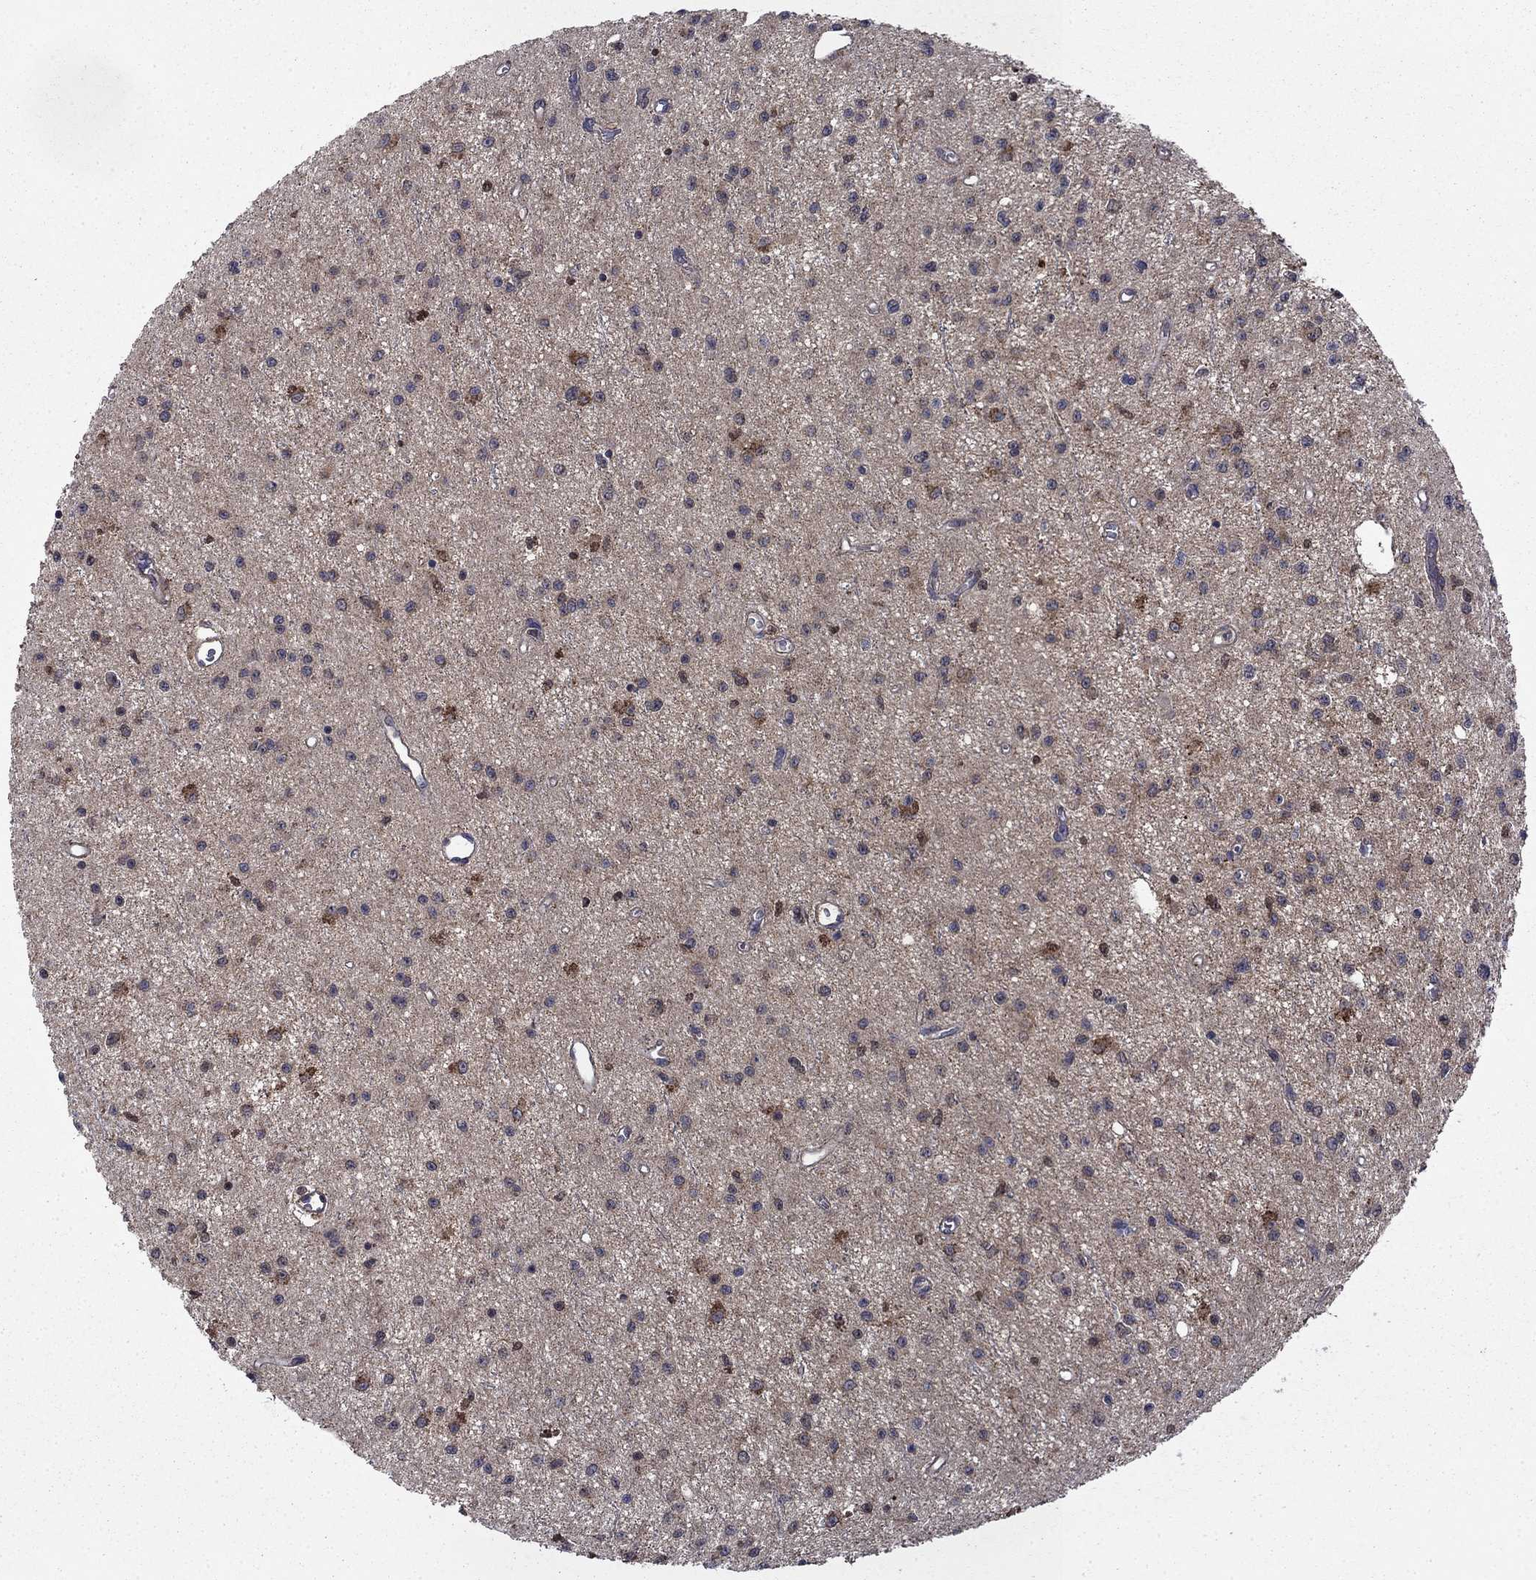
{"staining": {"intensity": "strong", "quantity": "<25%", "location": "cytoplasmic/membranous"}, "tissue": "glioma", "cell_type": "Tumor cells", "image_type": "cancer", "snomed": [{"axis": "morphology", "description": "Glioma, malignant, Low grade"}, {"axis": "topography", "description": "Brain"}], "caption": "Tumor cells display strong cytoplasmic/membranous expression in about <25% of cells in low-grade glioma (malignant).", "gene": "TPMT", "patient": {"sex": "female", "age": 45}}